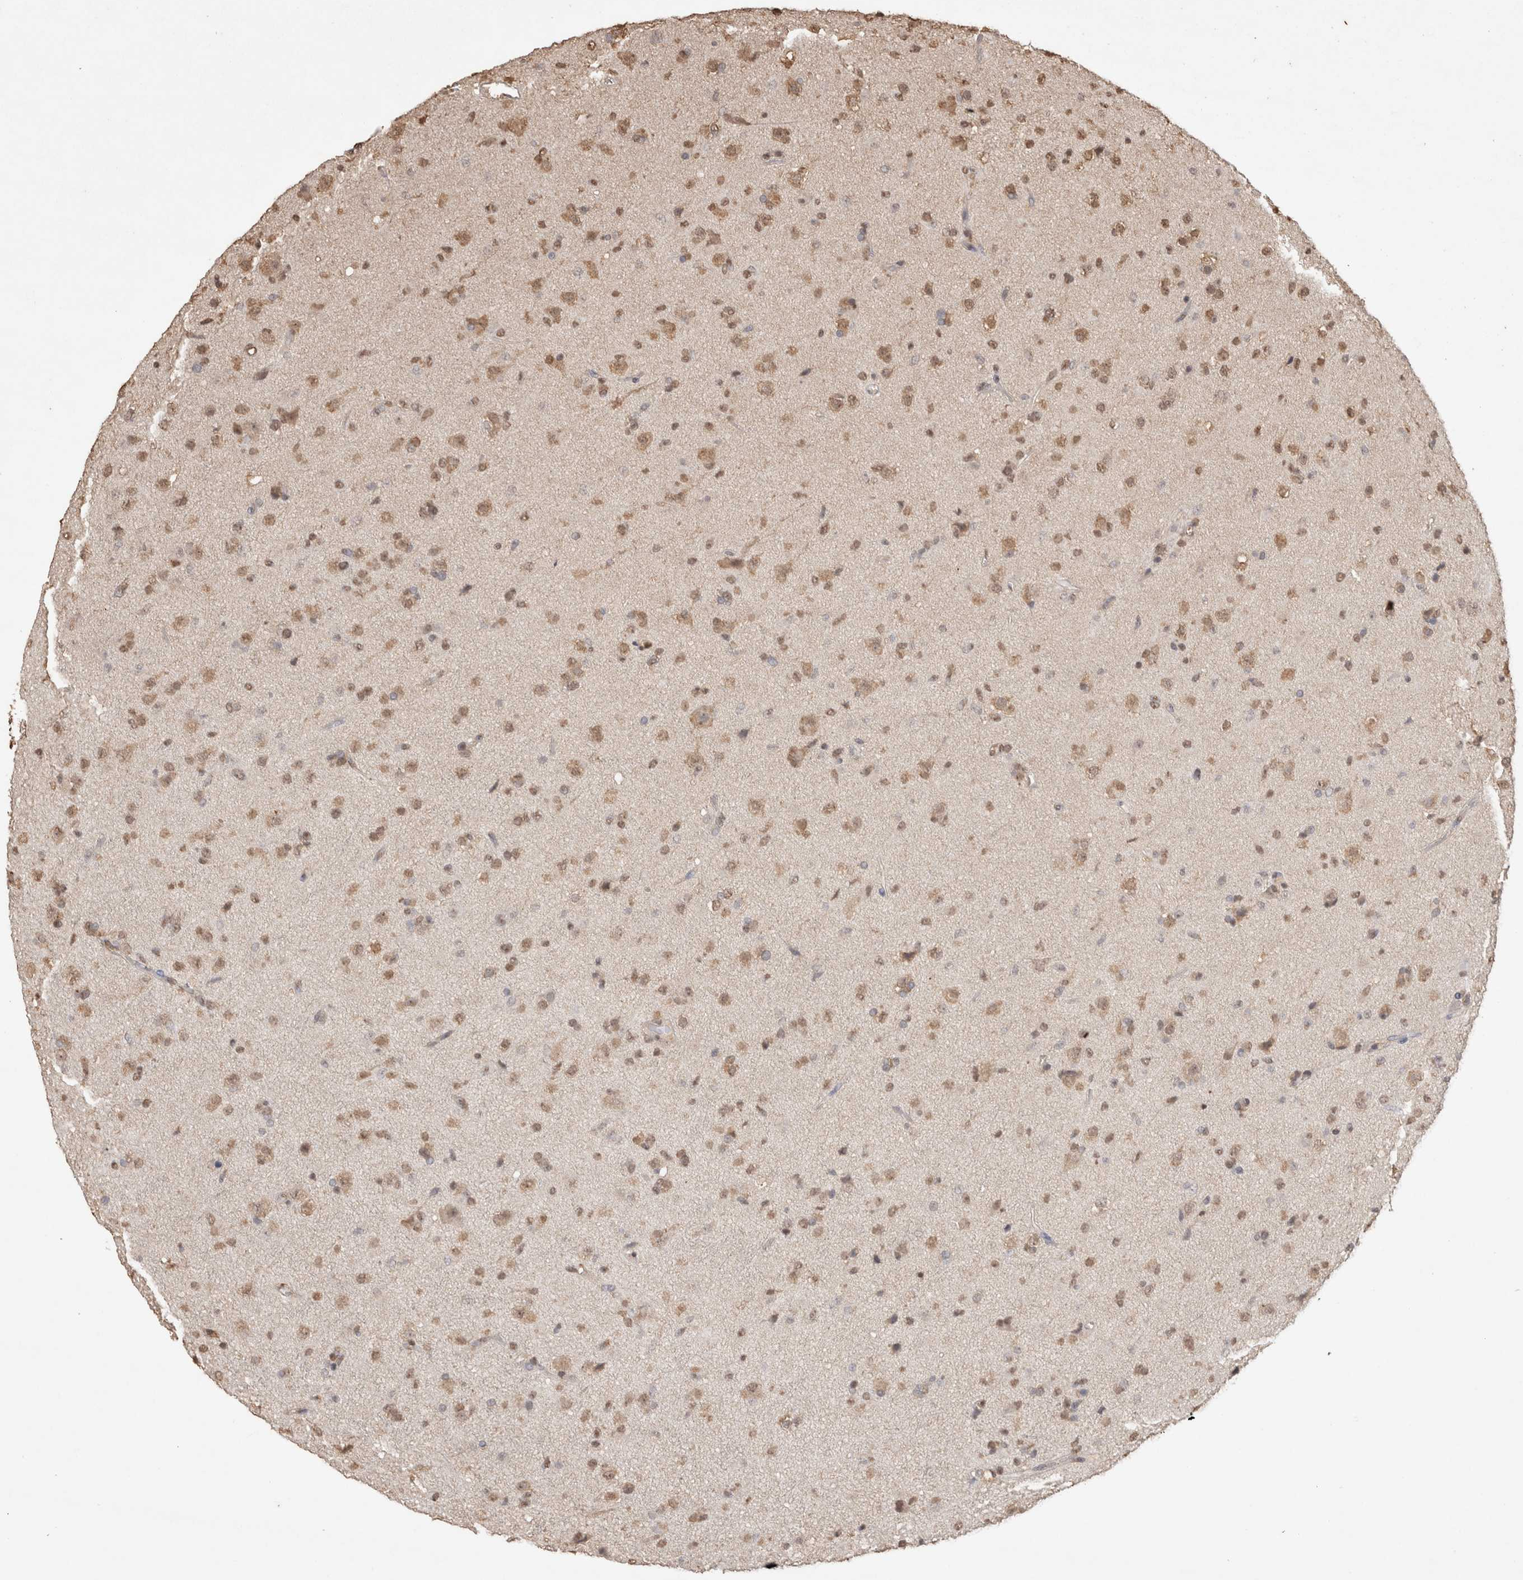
{"staining": {"intensity": "moderate", "quantity": ">75%", "location": "cytoplasmic/membranous,nuclear"}, "tissue": "glioma", "cell_type": "Tumor cells", "image_type": "cancer", "snomed": [{"axis": "morphology", "description": "Glioma, malignant, Low grade"}, {"axis": "topography", "description": "Brain"}], "caption": "Immunohistochemistry staining of glioma, which exhibits medium levels of moderate cytoplasmic/membranous and nuclear expression in about >75% of tumor cells indicating moderate cytoplasmic/membranous and nuclear protein staining. The staining was performed using DAB (3,3'-diaminobenzidine) (brown) for protein detection and nuclei were counterstained in hematoxylin (blue).", "gene": "MLX", "patient": {"sex": "male", "age": 65}}